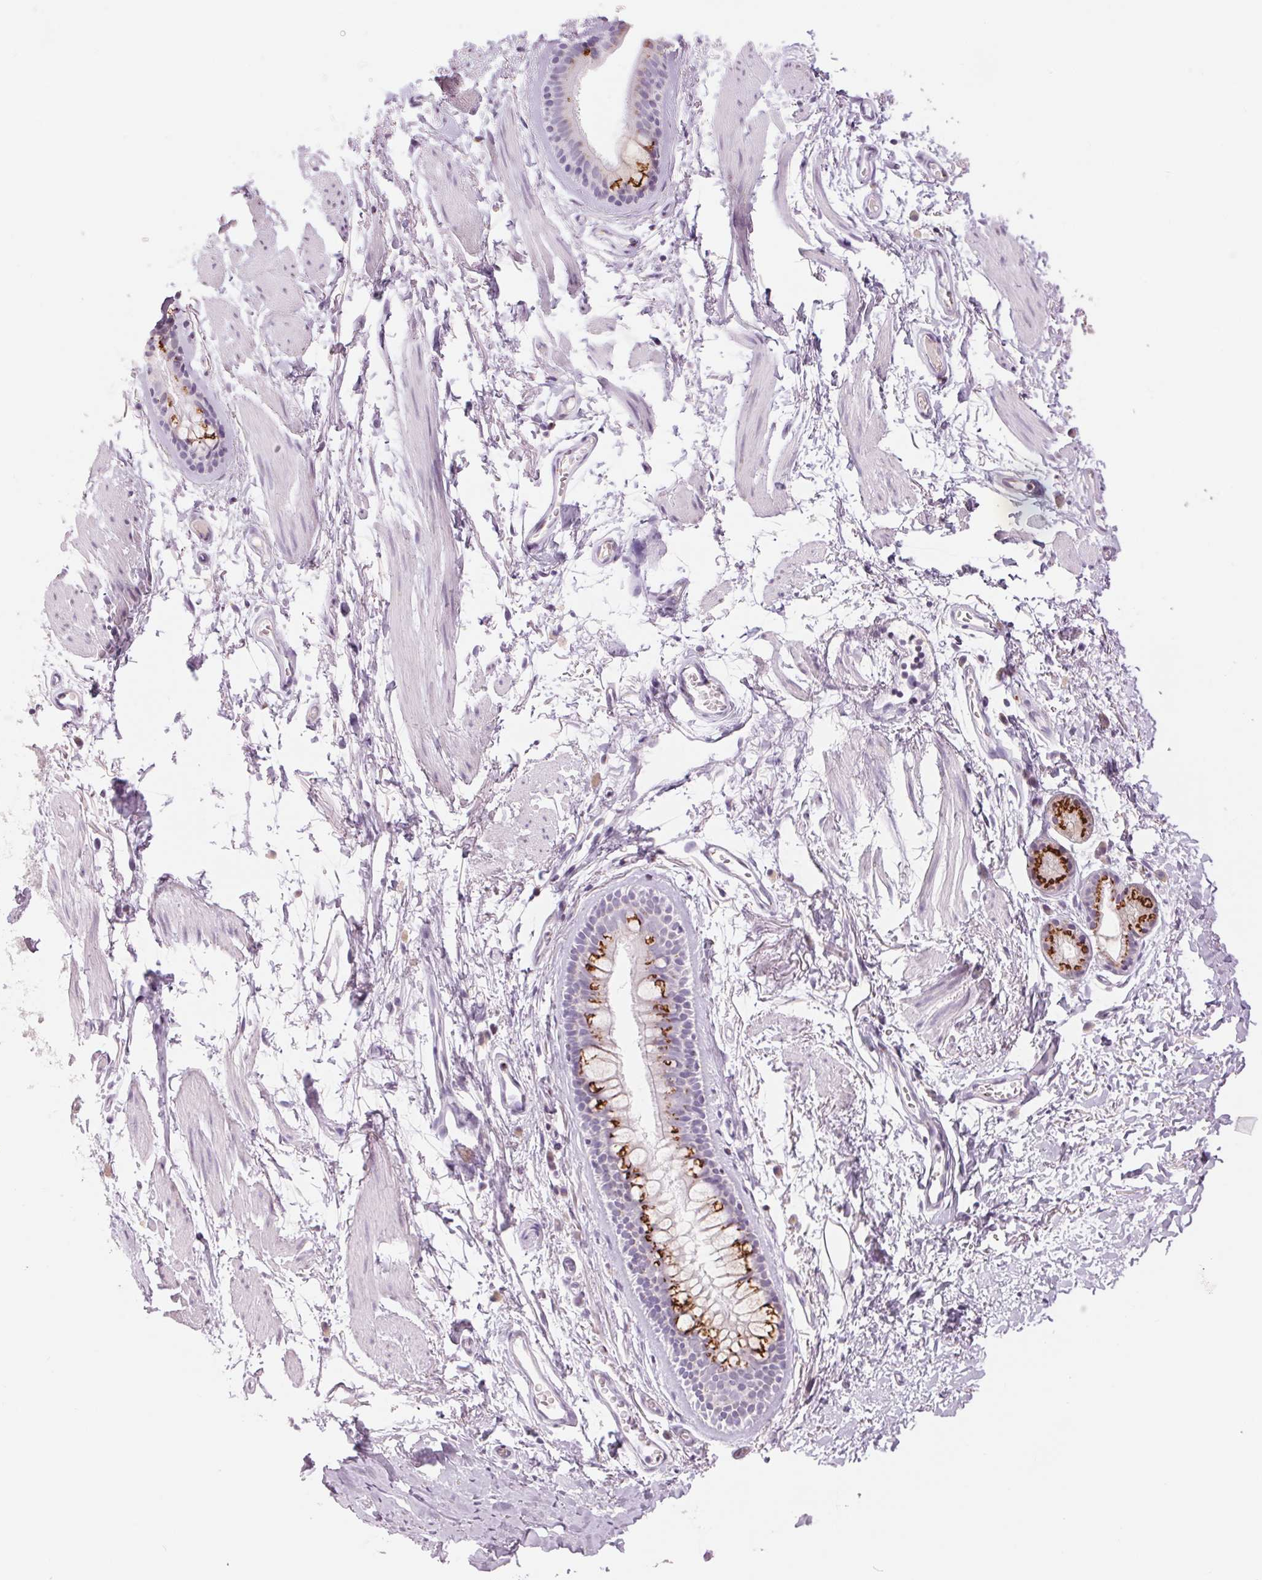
{"staining": {"intensity": "moderate", "quantity": "<25%", "location": "cytoplasmic/membranous"}, "tissue": "soft tissue", "cell_type": "Chondrocytes", "image_type": "normal", "snomed": [{"axis": "morphology", "description": "Normal tissue, NOS"}, {"axis": "topography", "description": "Cartilage tissue"}, {"axis": "topography", "description": "Bronchus"}], "caption": "Immunohistochemistry (DAB) staining of benign soft tissue shows moderate cytoplasmic/membranous protein positivity in about <25% of chondrocytes.", "gene": "GALNT7", "patient": {"sex": "female", "age": 79}}